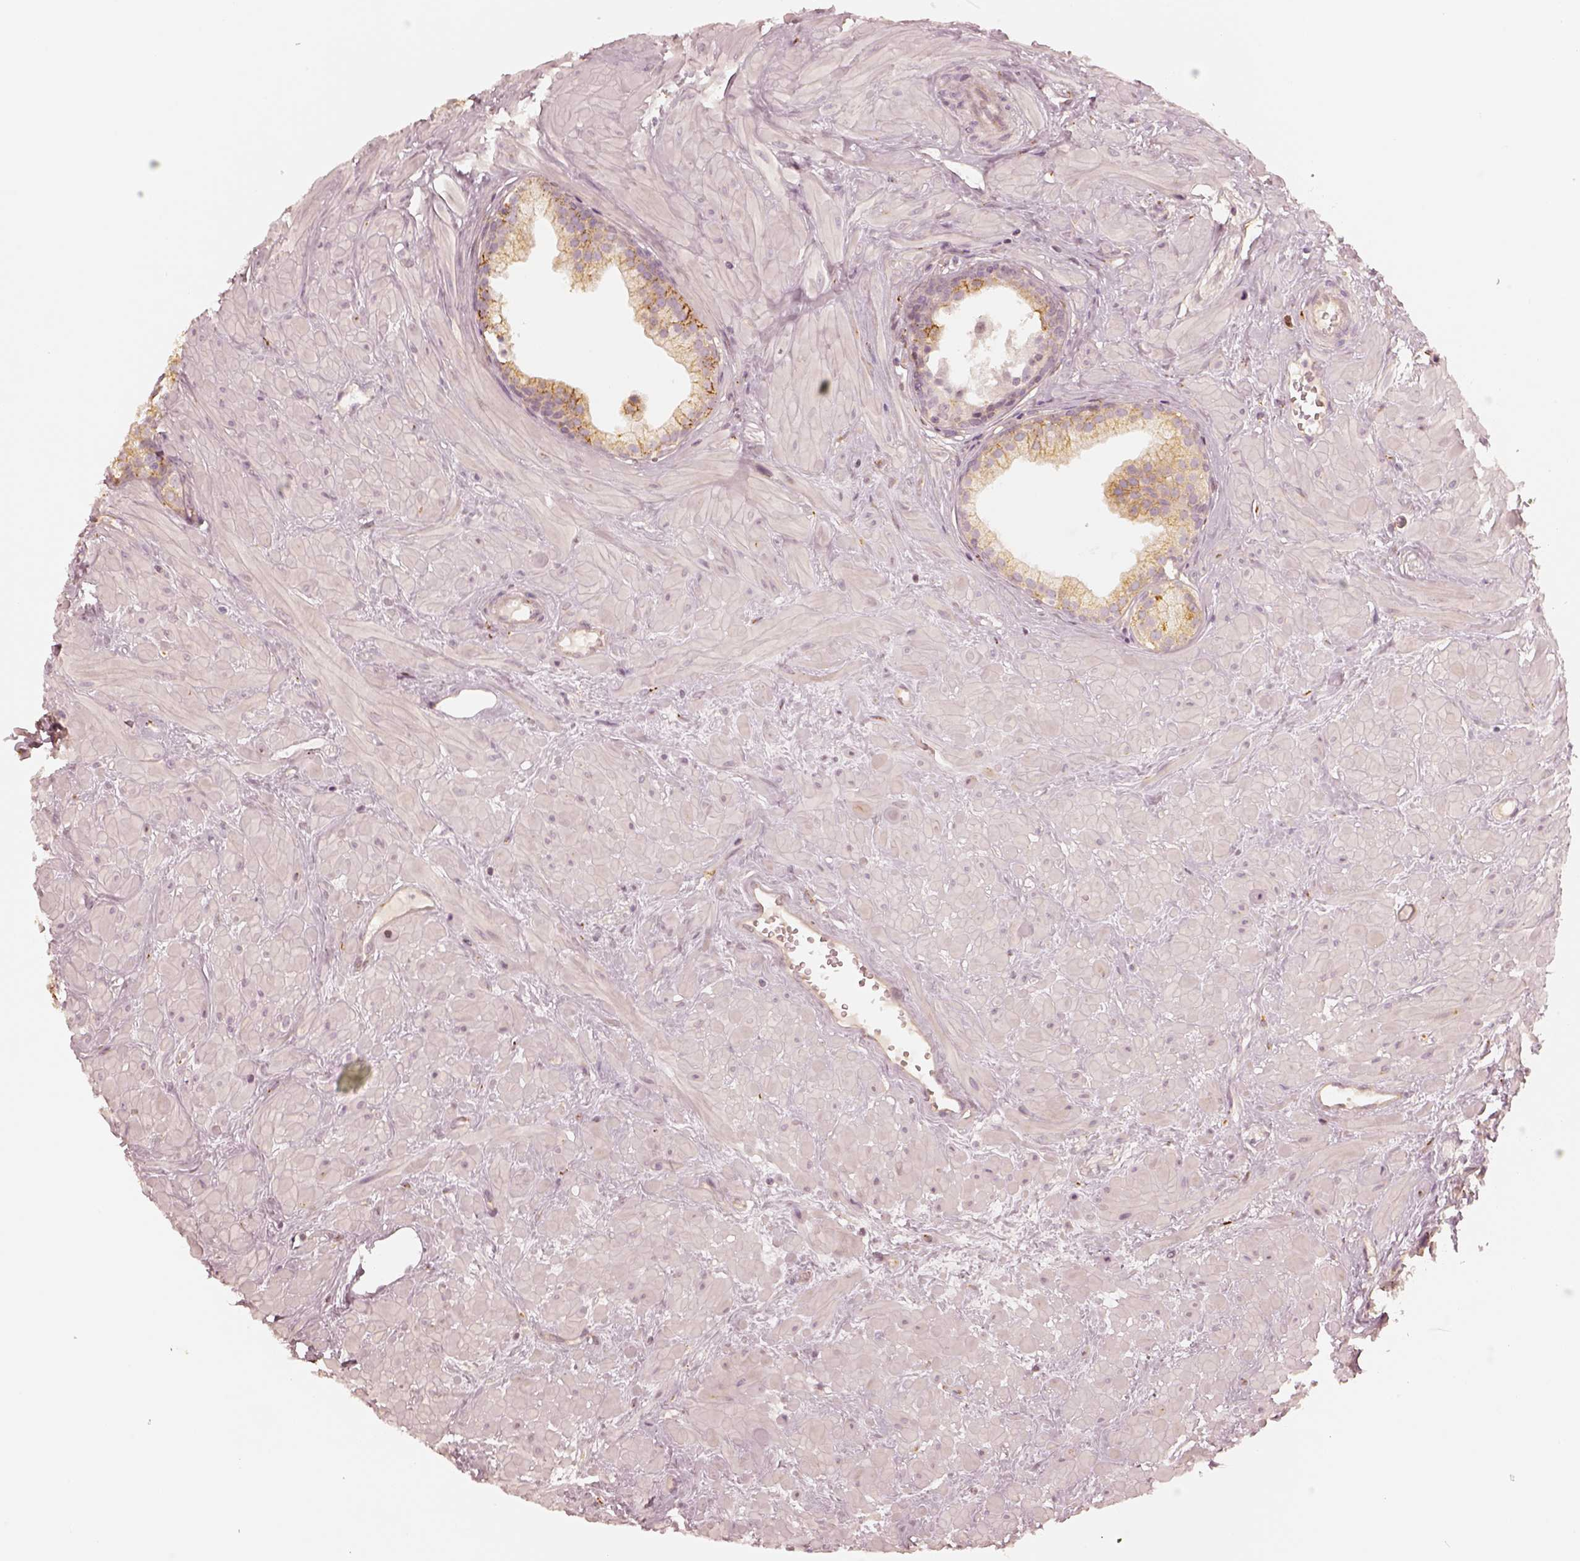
{"staining": {"intensity": "strong", "quantity": "25%-75%", "location": "cytoplasmic/membranous"}, "tissue": "prostate", "cell_type": "Glandular cells", "image_type": "normal", "snomed": [{"axis": "morphology", "description": "Normal tissue, NOS"}, {"axis": "topography", "description": "Prostate"}], "caption": "IHC of unremarkable human prostate shows high levels of strong cytoplasmic/membranous expression in approximately 25%-75% of glandular cells.", "gene": "GORASP2", "patient": {"sex": "male", "age": 48}}